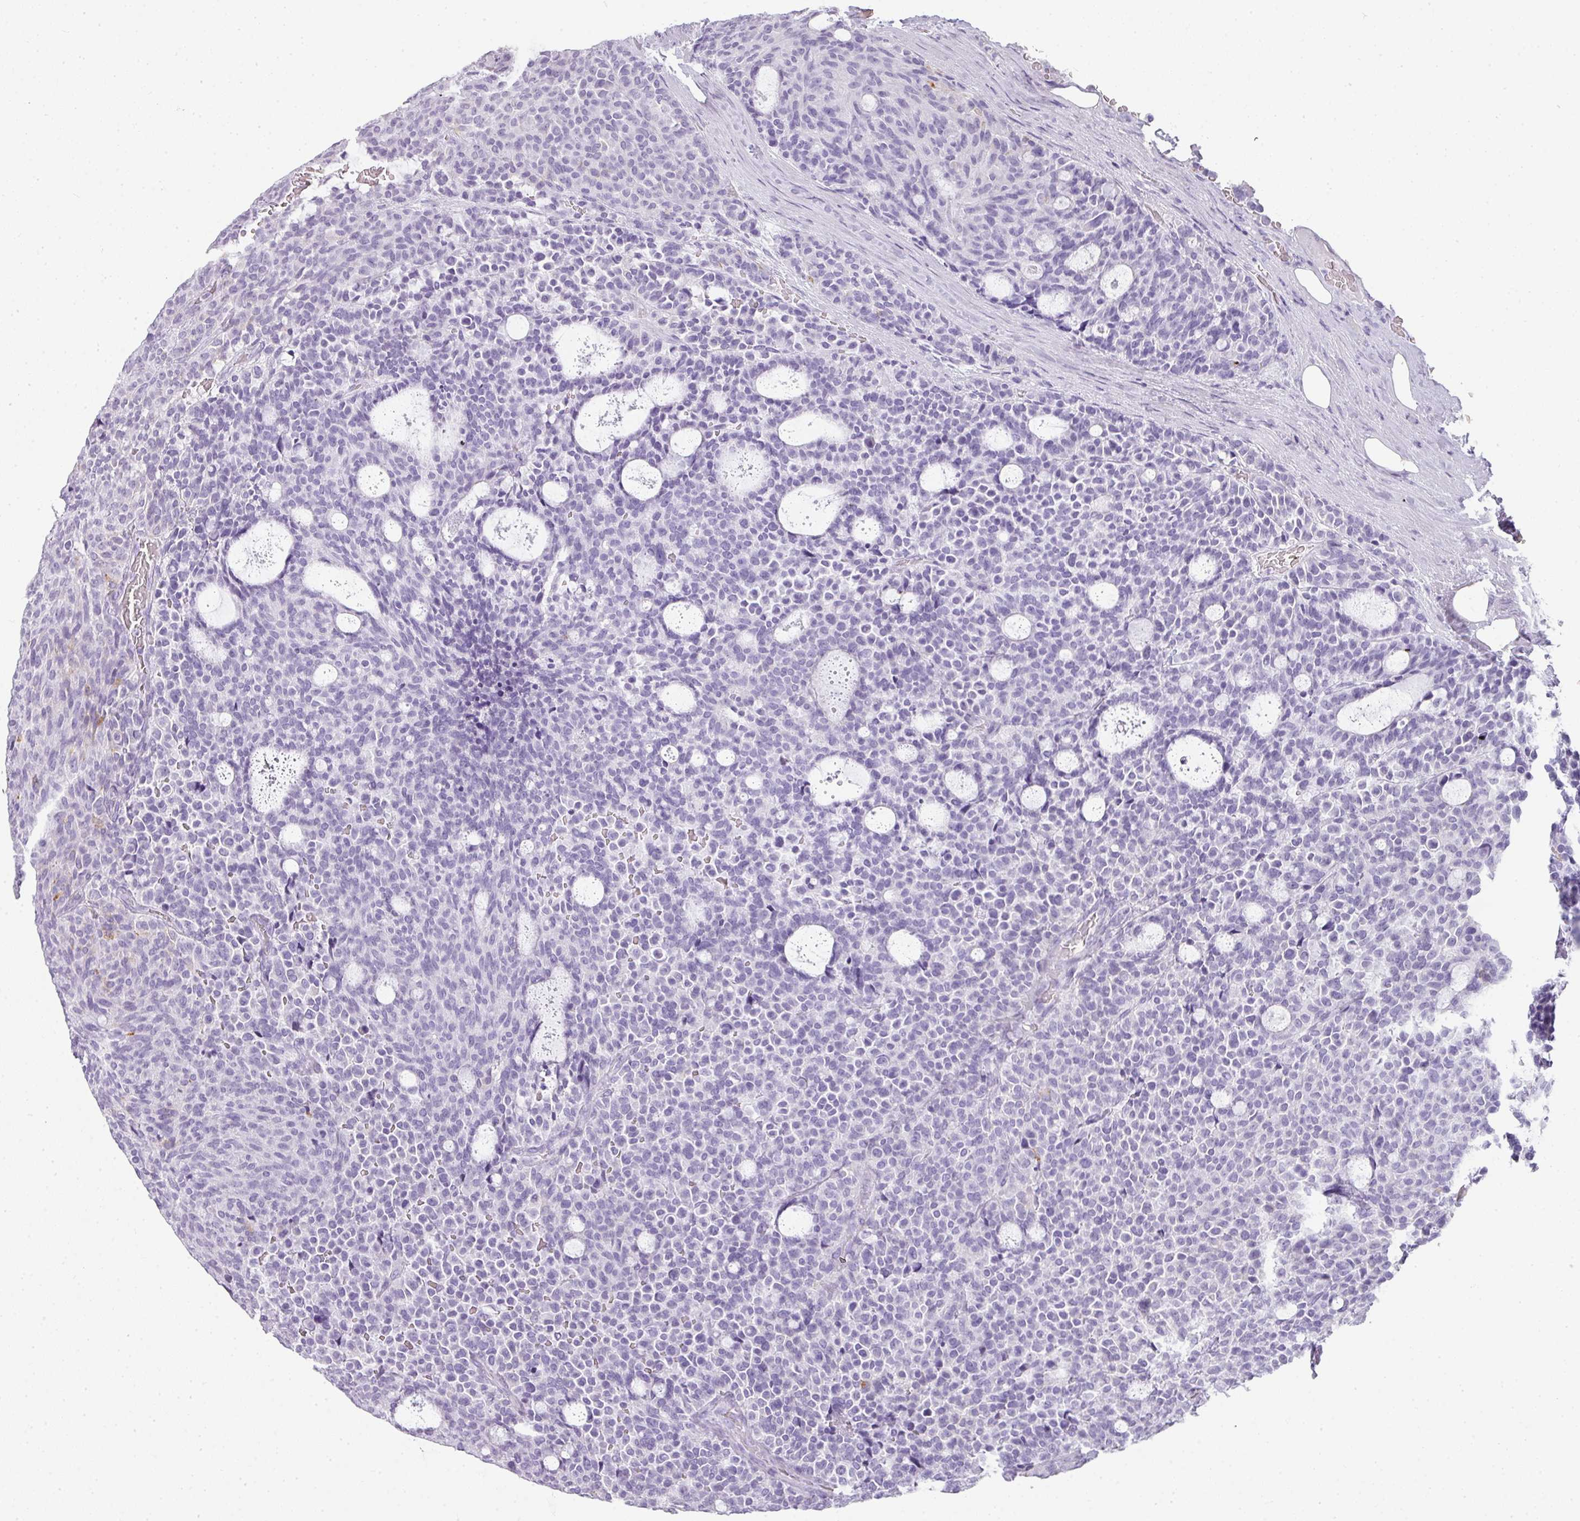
{"staining": {"intensity": "negative", "quantity": "none", "location": "none"}, "tissue": "carcinoid", "cell_type": "Tumor cells", "image_type": "cancer", "snomed": [{"axis": "morphology", "description": "Carcinoid, malignant, NOS"}, {"axis": "topography", "description": "Pancreas"}], "caption": "Tumor cells show no significant positivity in malignant carcinoid. (DAB (3,3'-diaminobenzidine) IHC visualized using brightfield microscopy, high magnification).", "gene": "RBMY1F", "patient": {"sex": "female", "age": 54}}